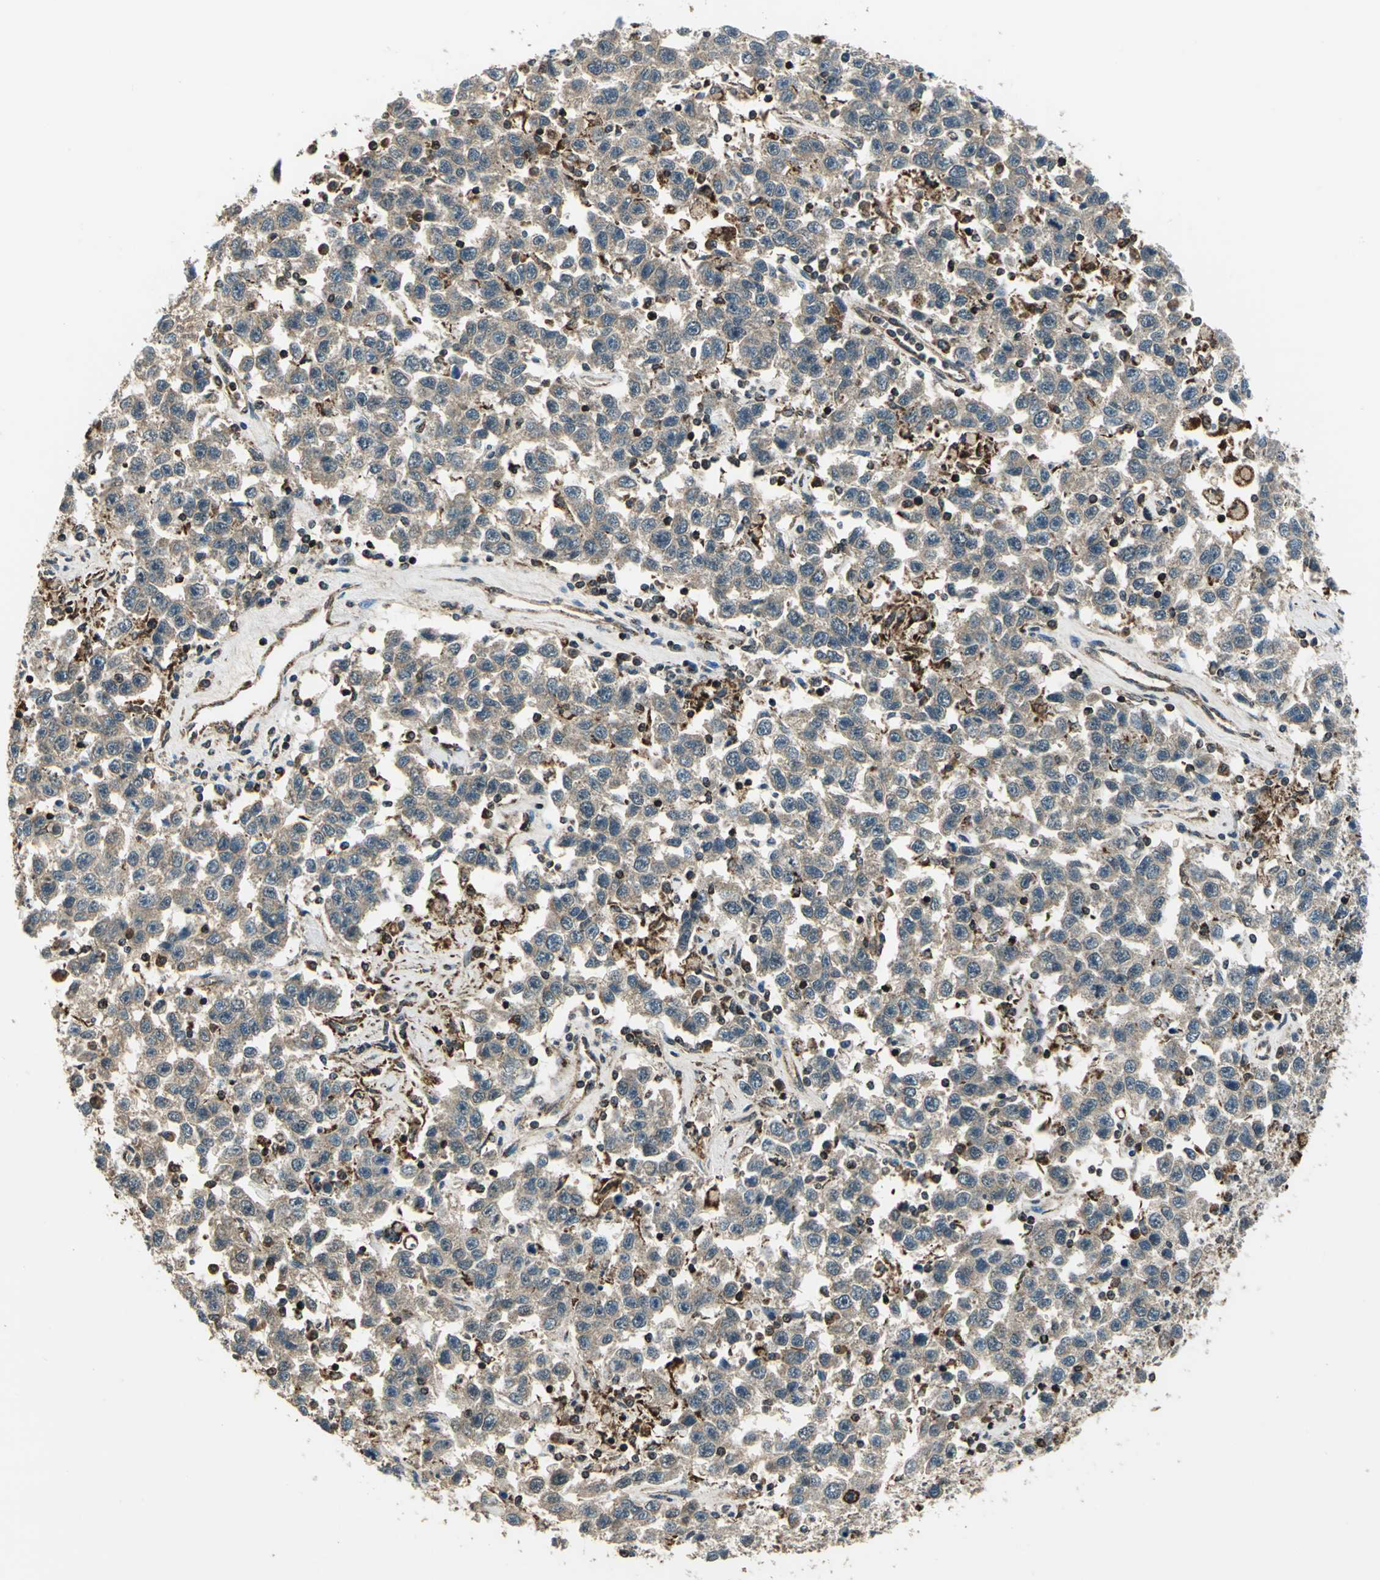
{"staining": {"intensity": "moderate", "quantity": ">75%", "location": "cytoplasmic/membranous"}, "tissue": "testis cancer", "cell_type": "Tumor cells", "image_type": "cancer", "snomed": [{"axis": "morphology", "description": "Seminoma, NOS"}, {"axis": "topography", "description": "Testis"}], "caption": "A medium amount of moderate cytoplasmic/membranous positivity is present in about >75% of tumor cells in testis seminoma tissue.", "gene": "NUDT2", "patient": {"sex": "male", "age": 41}}